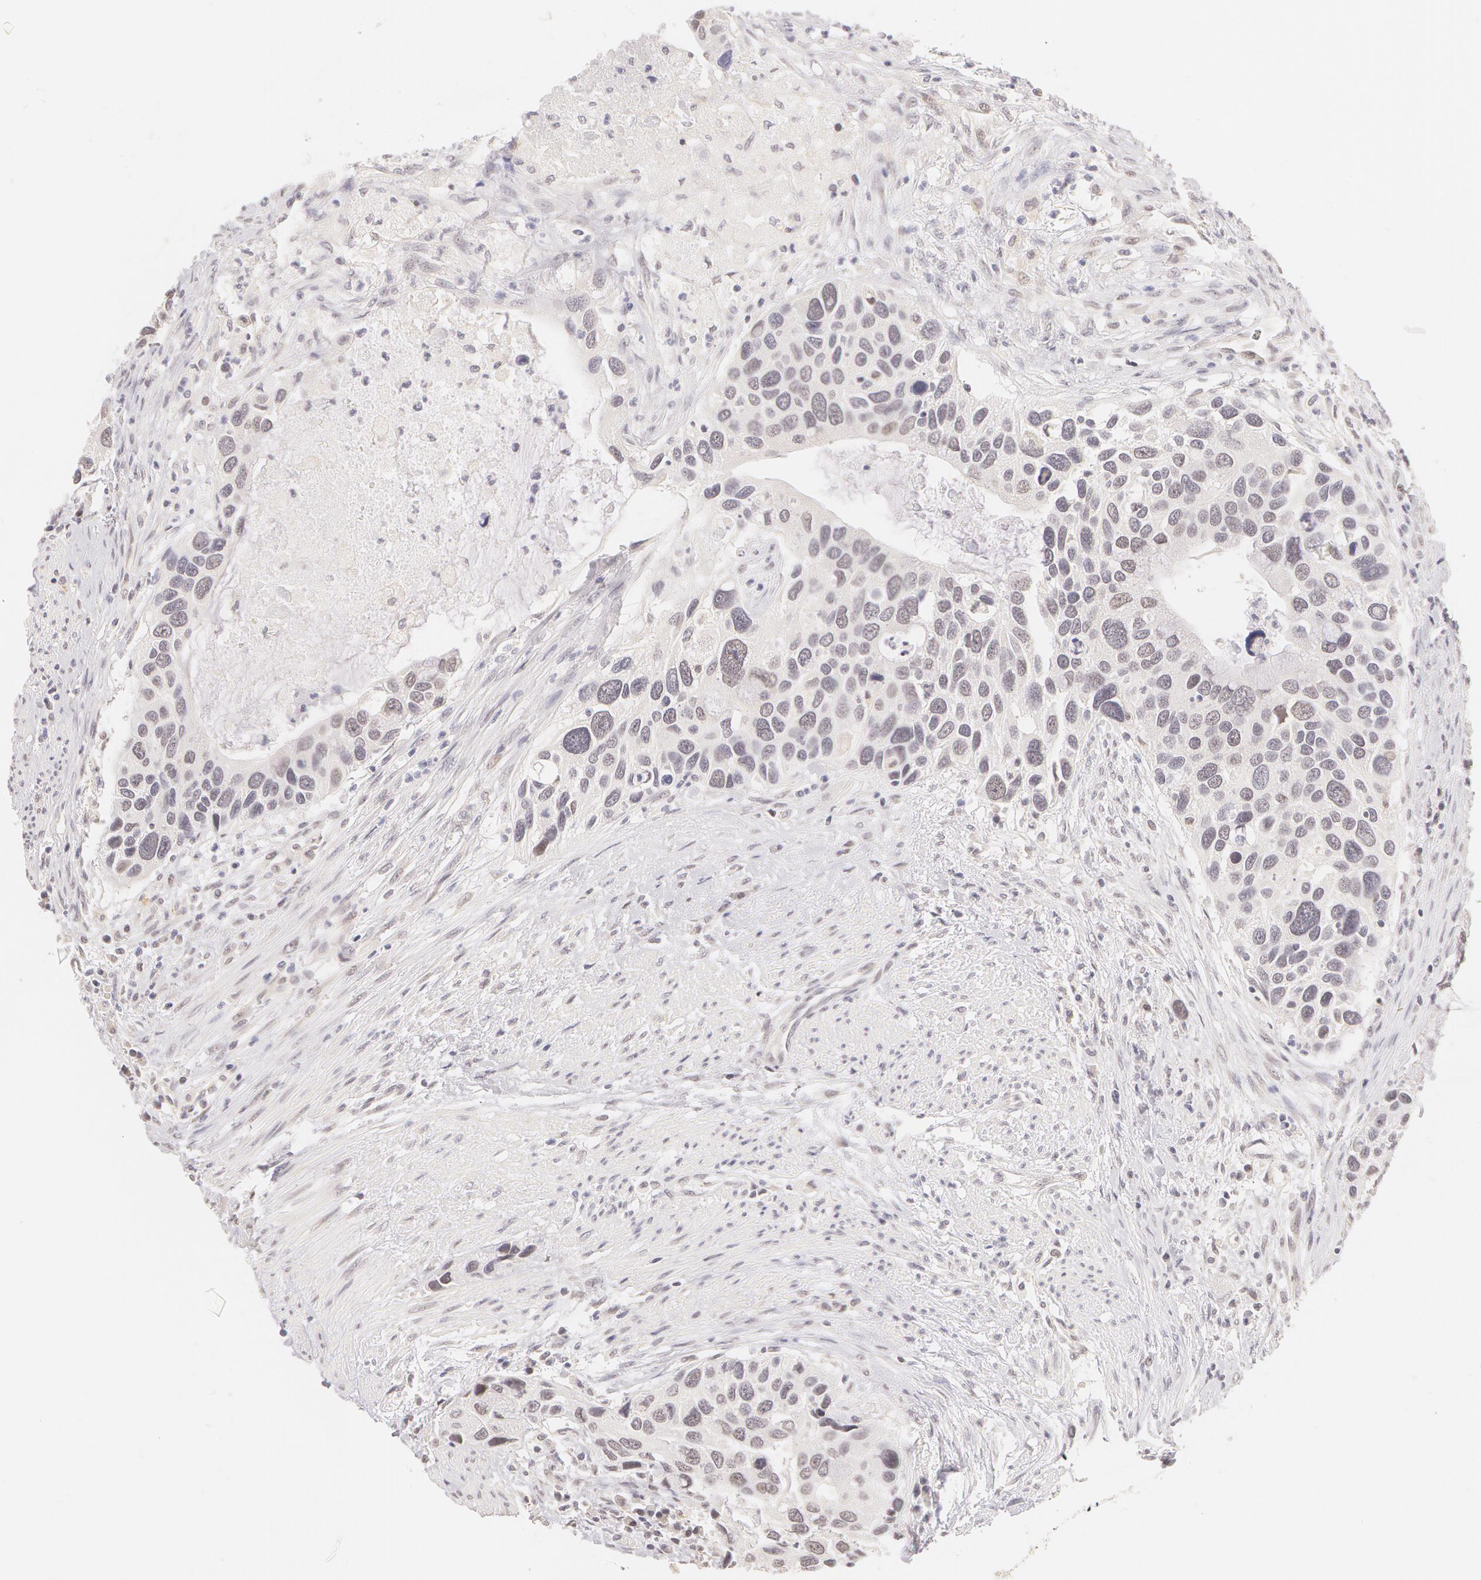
{"staining": {"intensity": "negative", "quantity": "none", "location": "none"}, "tissue": "urothelial cancer", "cell_type": "Tumor cells", "image_type": "cancer", "snomed": [{"axis": "morphology", "description": "Urothelial carcinoma, High grade"}, {"axis": "topography", "description": "Urinary bladder"}], "caption": "An IHC photomicrograph of urothelial cancer is shown. There is no staining in tumor cells of urothelial cancer. (Brightfield microscopy of DAB IHC at high magnification).", "gene": "ZNF597", "patient": {"sex": "male", "age": 66}}